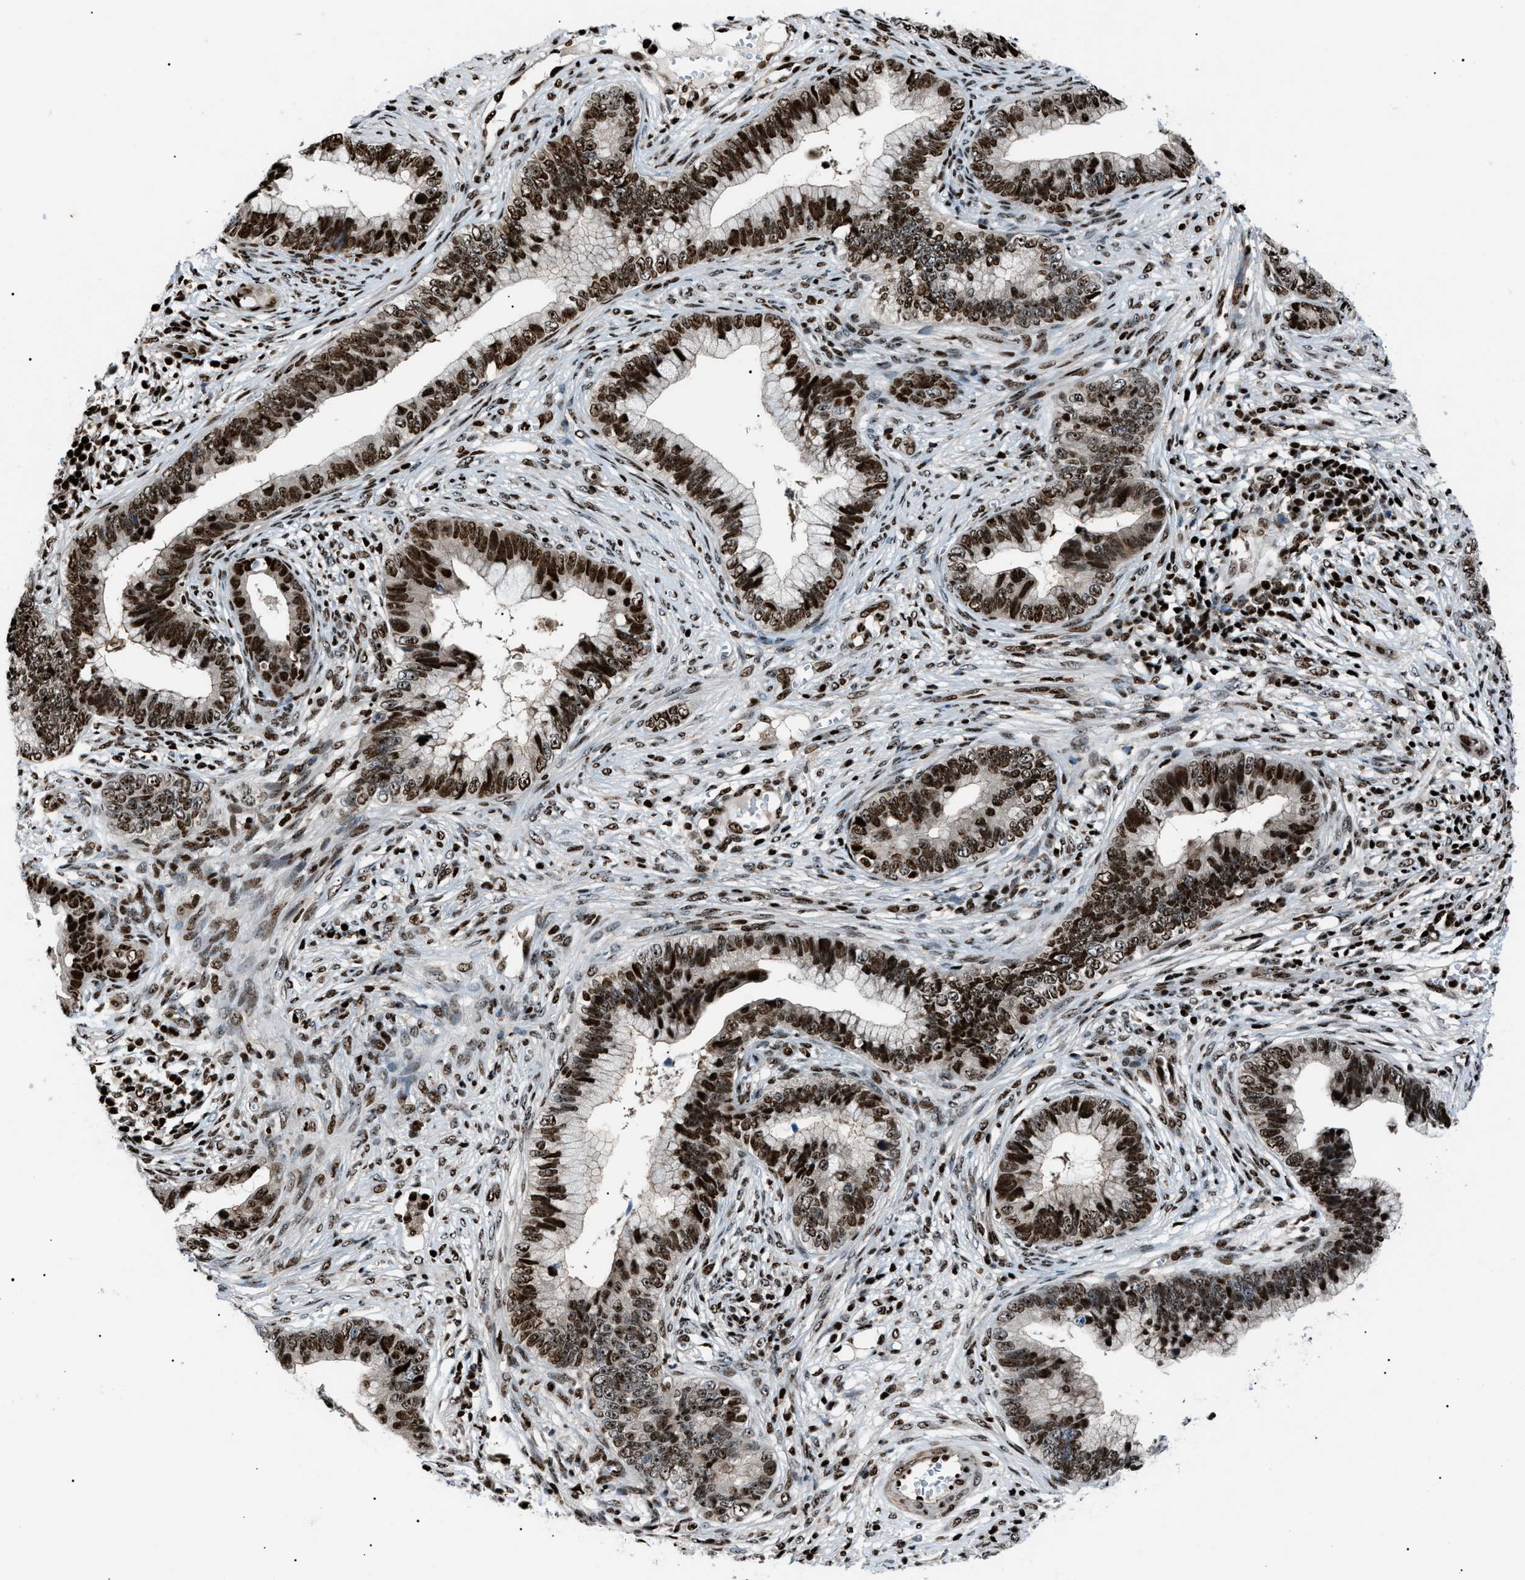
{"staining": {"intensity": "strong", "quantity": ">75%", "location": "nuclear"}, "tissue": "cervical cancer", "cell_type": "Tumor cells", "image_type": "cancer", "snomed": [{"axis": "morphology", "description": "Adenocarcinoma, NOS"}, {"axis": "topography", "description": "Cervix"}], "caption": "IHC of cervical cancer (adenocarcinoma) reveals high levels of strong nuclear expression in approximately >75% of tumor cells.", "gene": "PRKX", "patient": {"sex": "female", "age": 44}}